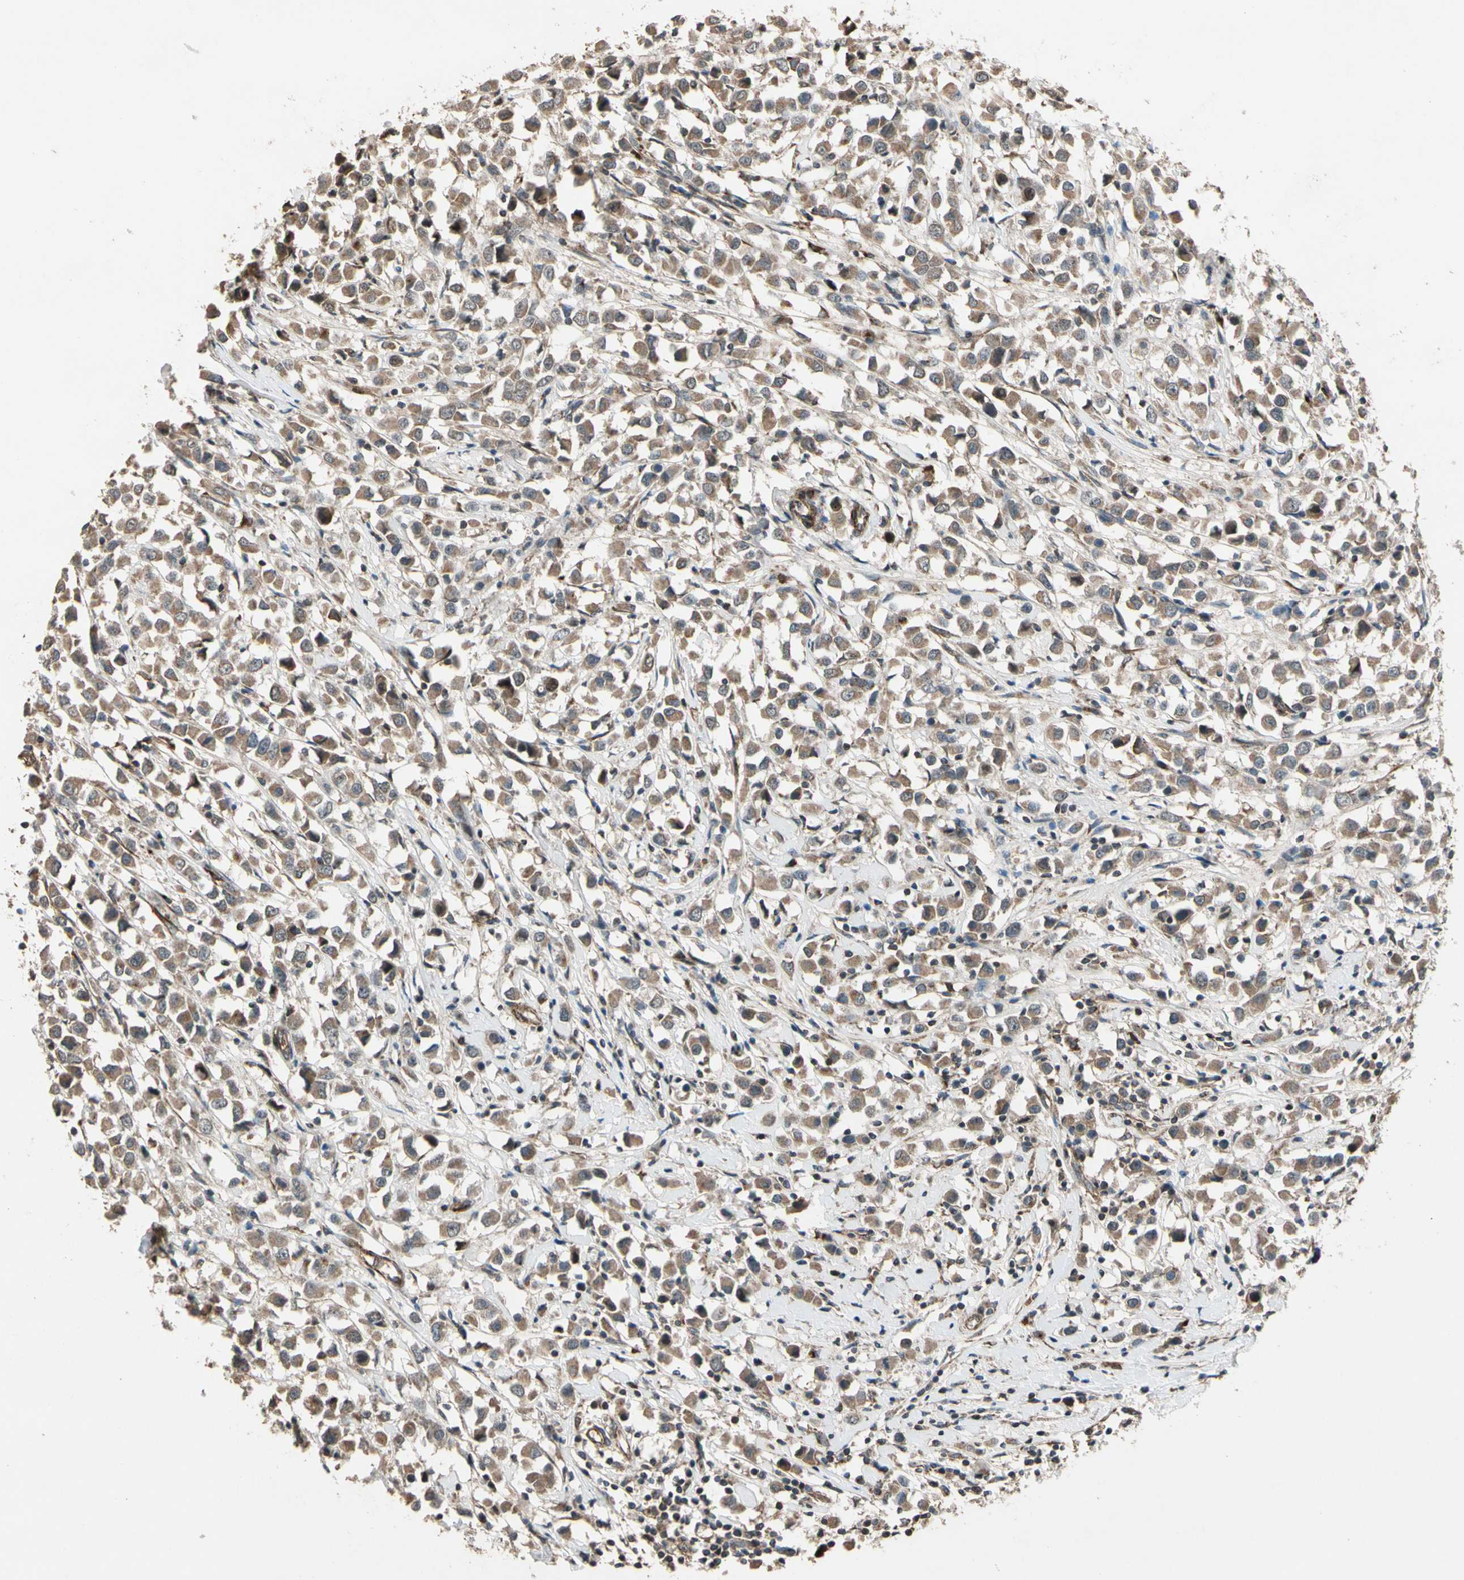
{"staining": {"intensity": "moderate", "quantity": ">75%", "location": "cytoplasmic/membranous"}, "tissue": "breast cancer", "cell_type": "Tumor cells", "image_type": "cancer", "snomed": [{"axis": "morphology", "description": "Duct carcinoma"}, {"axis": "topography", "description": "Breast"}], "caption": "A photomicrograph of human breast cancer stained for a protein displays moderate cytoplasmic/membranous brown staining in tumor cells. The staining was performed using DAB (3,3'-diaminobenzidine), with brown indicating positive protein expression. Nuclei are stained blue with hematoxylin.", "gene": "GCK", "patient": {"sex": "female", "age": 61}}